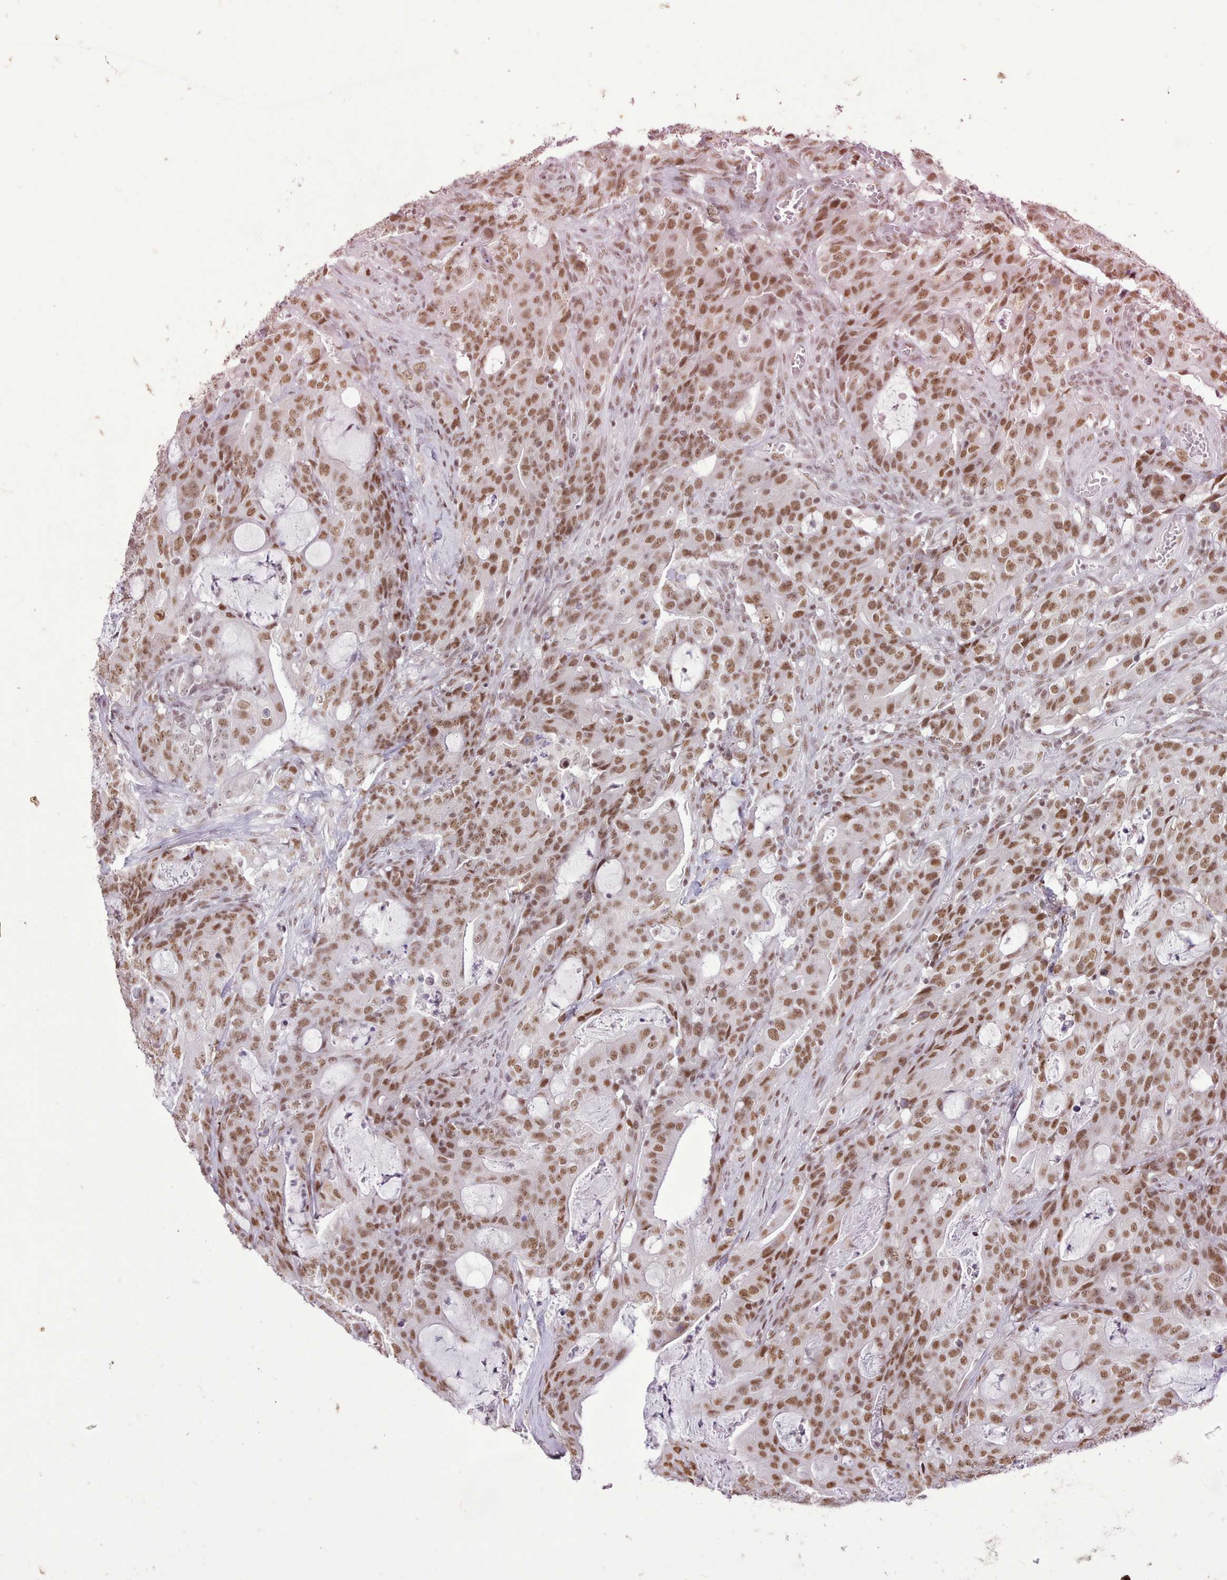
{"staining": {"intensity": "moderate", "quantity": ">75%", "location": "nuclear"}, "tissue": "colorectal cancer", "cell_type": "Tumor cells", "image_type": "cancer", "snomed": [{"axis": "morphology", "description": "Adenocarcinoma, NOS"}, {"axis": "topography", "description": "Colon"}], "caption": "The micrograph shows immunohistochemical staining of colorectal cancer (adenocarcinoma). There is moderate nuclear expression is identified in approximately >75% of tumor cells. Nuclei are stained in blue.", "gene": "TAF15", "patient": {"sex": "male", "age": 83}}